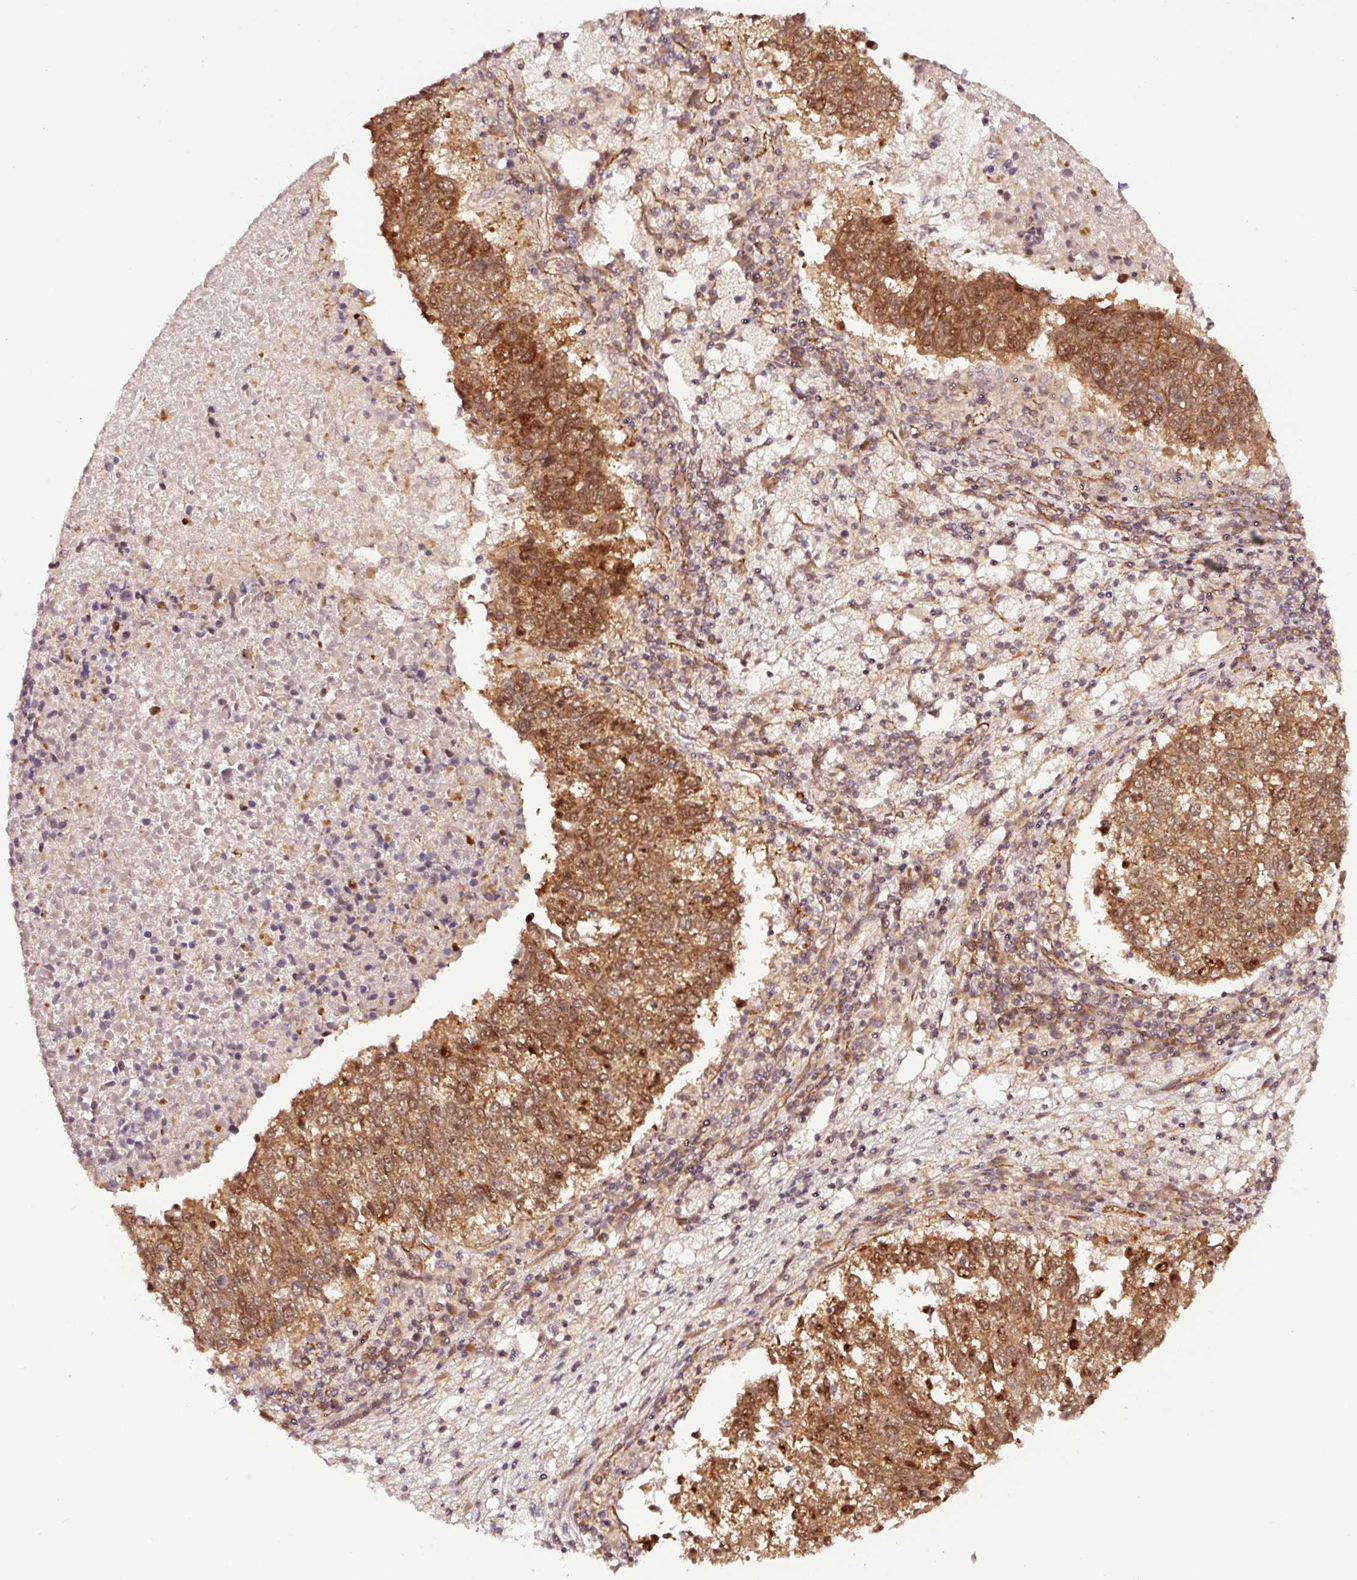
{"staining": {"intensity": "strong", "quantity": ">75%", "location": "cytoplasmic/membranous,nuclear"}, "tissue": "lung cancer", "cell_type": "Tumor cells", "image_type": "cancer", "snomed": [{"axis": "morphology", "description": "Squamous cell carcinoma, NOS"}, {"axis": "topography", "description": "Lung"}], "caption": "A photomicrograph of lung squamous cell carcinoma stained for a protein exhibits strong cytoplasmic/membranous and nuclear brown staining in tumor cells. Using DAB (3,3'-diaminobenzidine) (brown) and hematoxylin (blue) stains, captured at high magnification using brightfield microscopy.", "gene": "METAP1", "patient": {"sex": "male", "age": 73}}